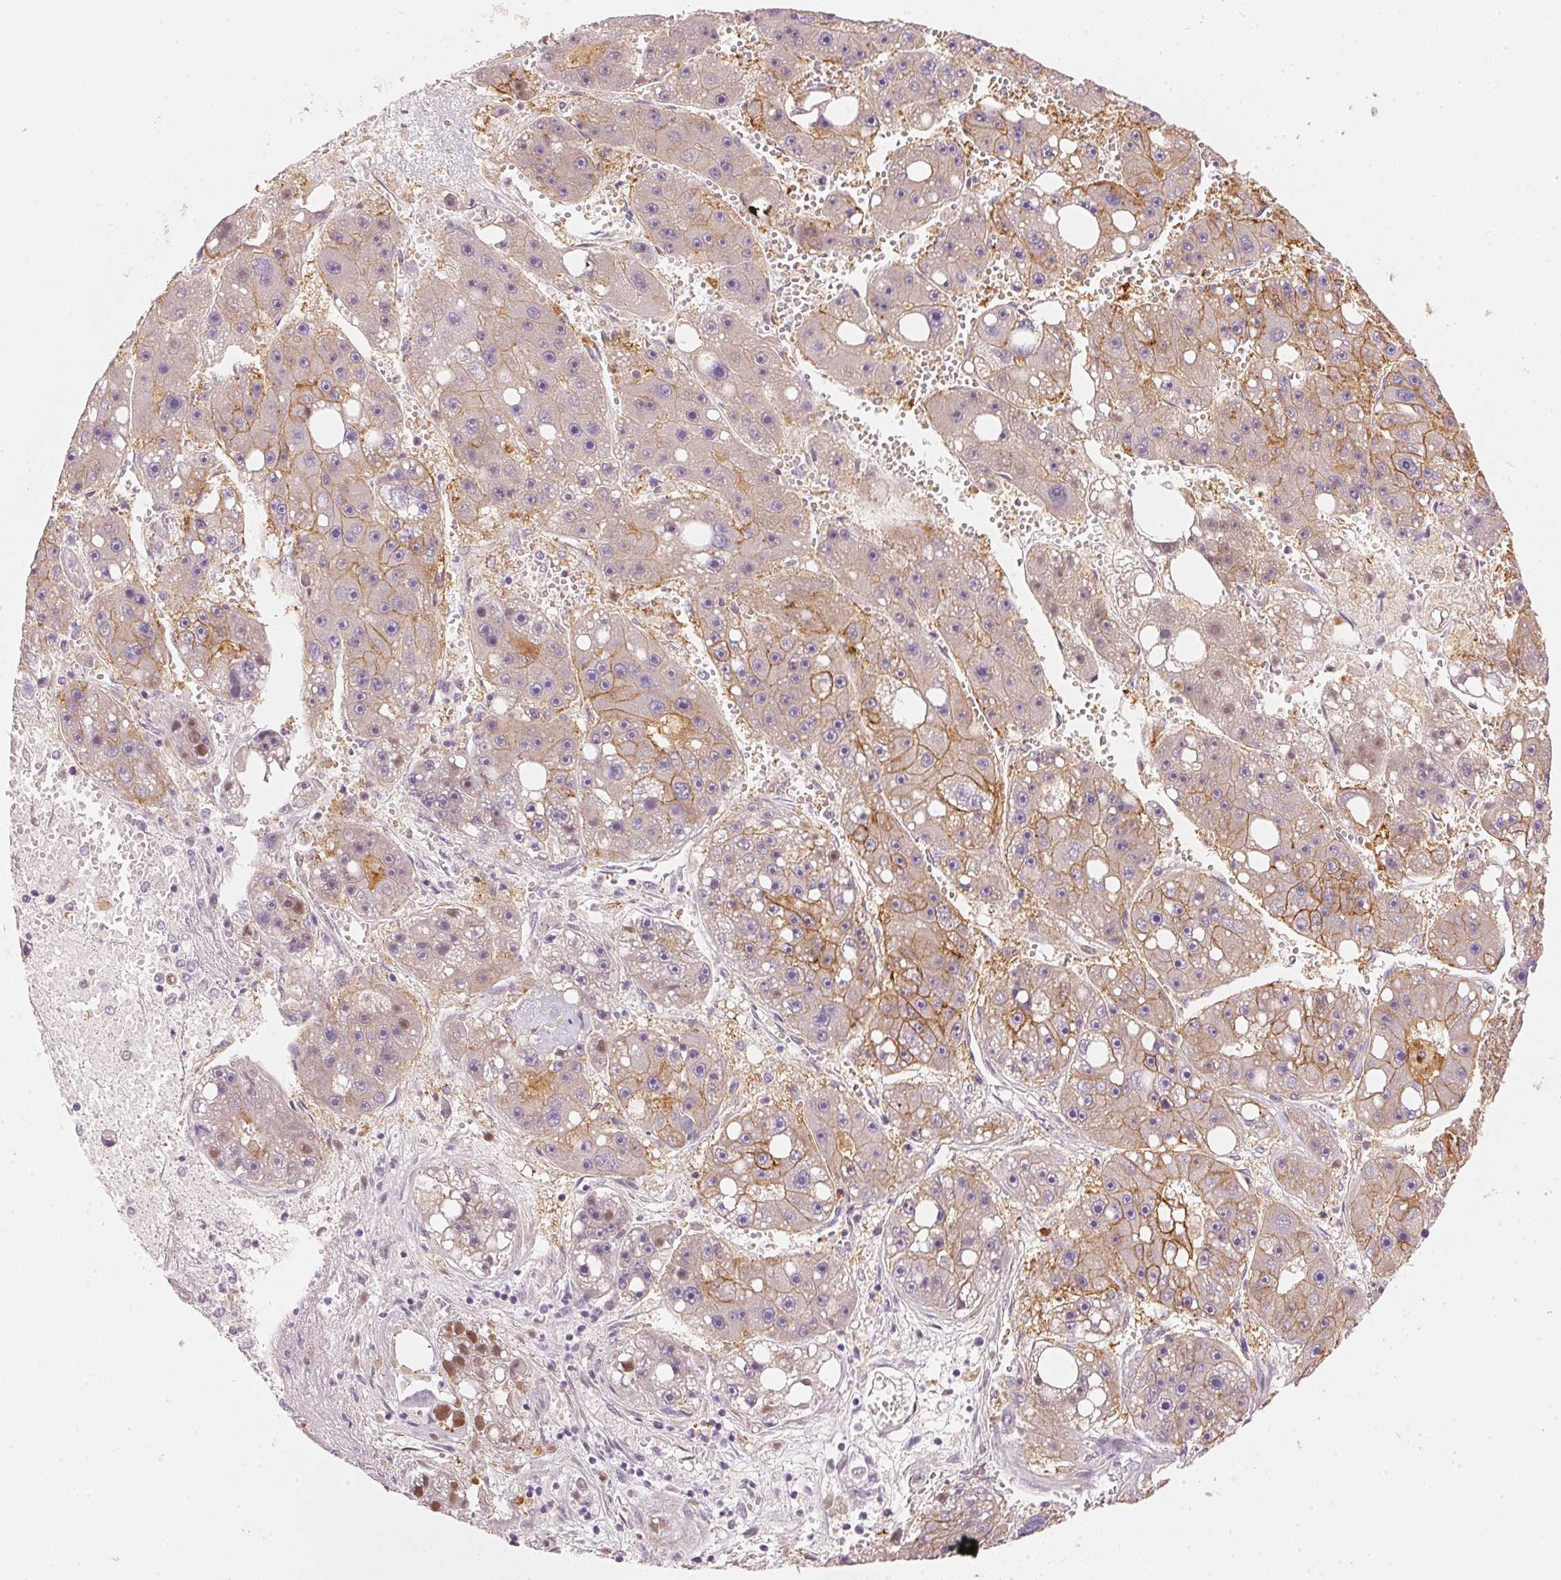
{"staining": {"intensity": "moderate", "quantity": "25%-75%", "location": "cytoplasmic/membranous"}, "tissue": "liver cancer", "cell_type": "Tumor cells", "image_type": "cancer", "snomed": [{"axis": "morphology", "description": "Carcinoma, Hepatocellular, NOS"}, {"axis": "topography", "description": "Liver"}], "caption": "Tumor cells exhibit medium levels of moderate cytoplasmic/membranous staining in approximately 25%-75% of cells in human hepatocellular carcinoma (liver).", "gene": "RMDN2", "patient": {"sex": "female", "age": 61}}